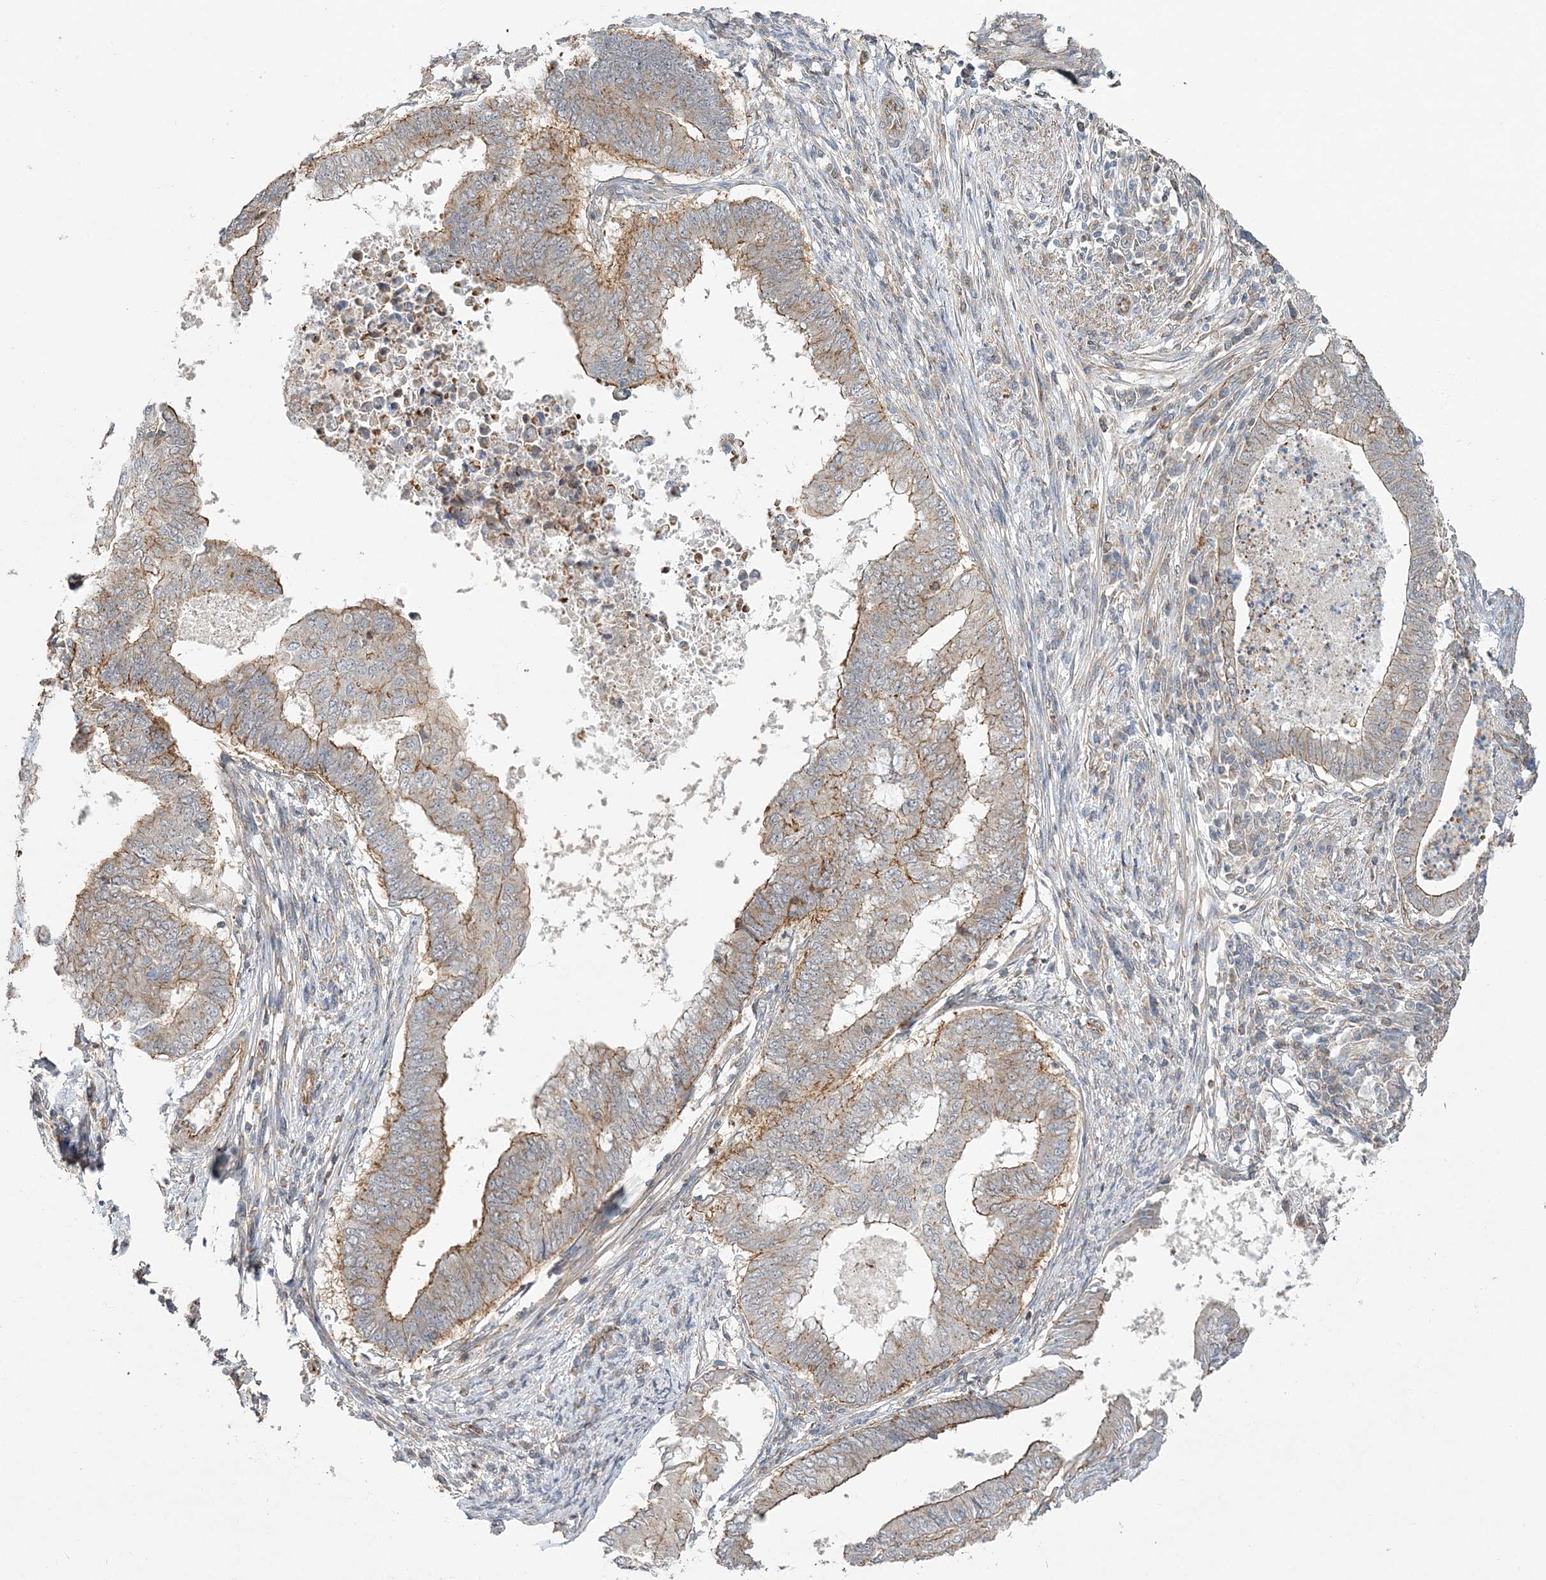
{"staining": {"intensity": "moderate", "quantity": "25%-75%", "location": "cytoplasmic/membranous"}, "tissue": "endometrial cancer", "cell_type": "Tumor cells", "image_type": "cancer", "snomed": [{"axis": "morphology", "description": "Polyp, NOS"}, {"axis": "morphology", "description": "Adenocarcinoma, NOS"}, {"axis": "morphology", "description": "Adenoma, NOS"}, {"axis": "topography", "description": "Endometrium"}], "caption": "Tumor cells exhibit medium levels of moderate cytoplasmic/membranous staining in approximately 25%-75% of cells in human endometrial polyp.", "gene": "MAT2B", "patient": {"sex": "female", "age": 79}}